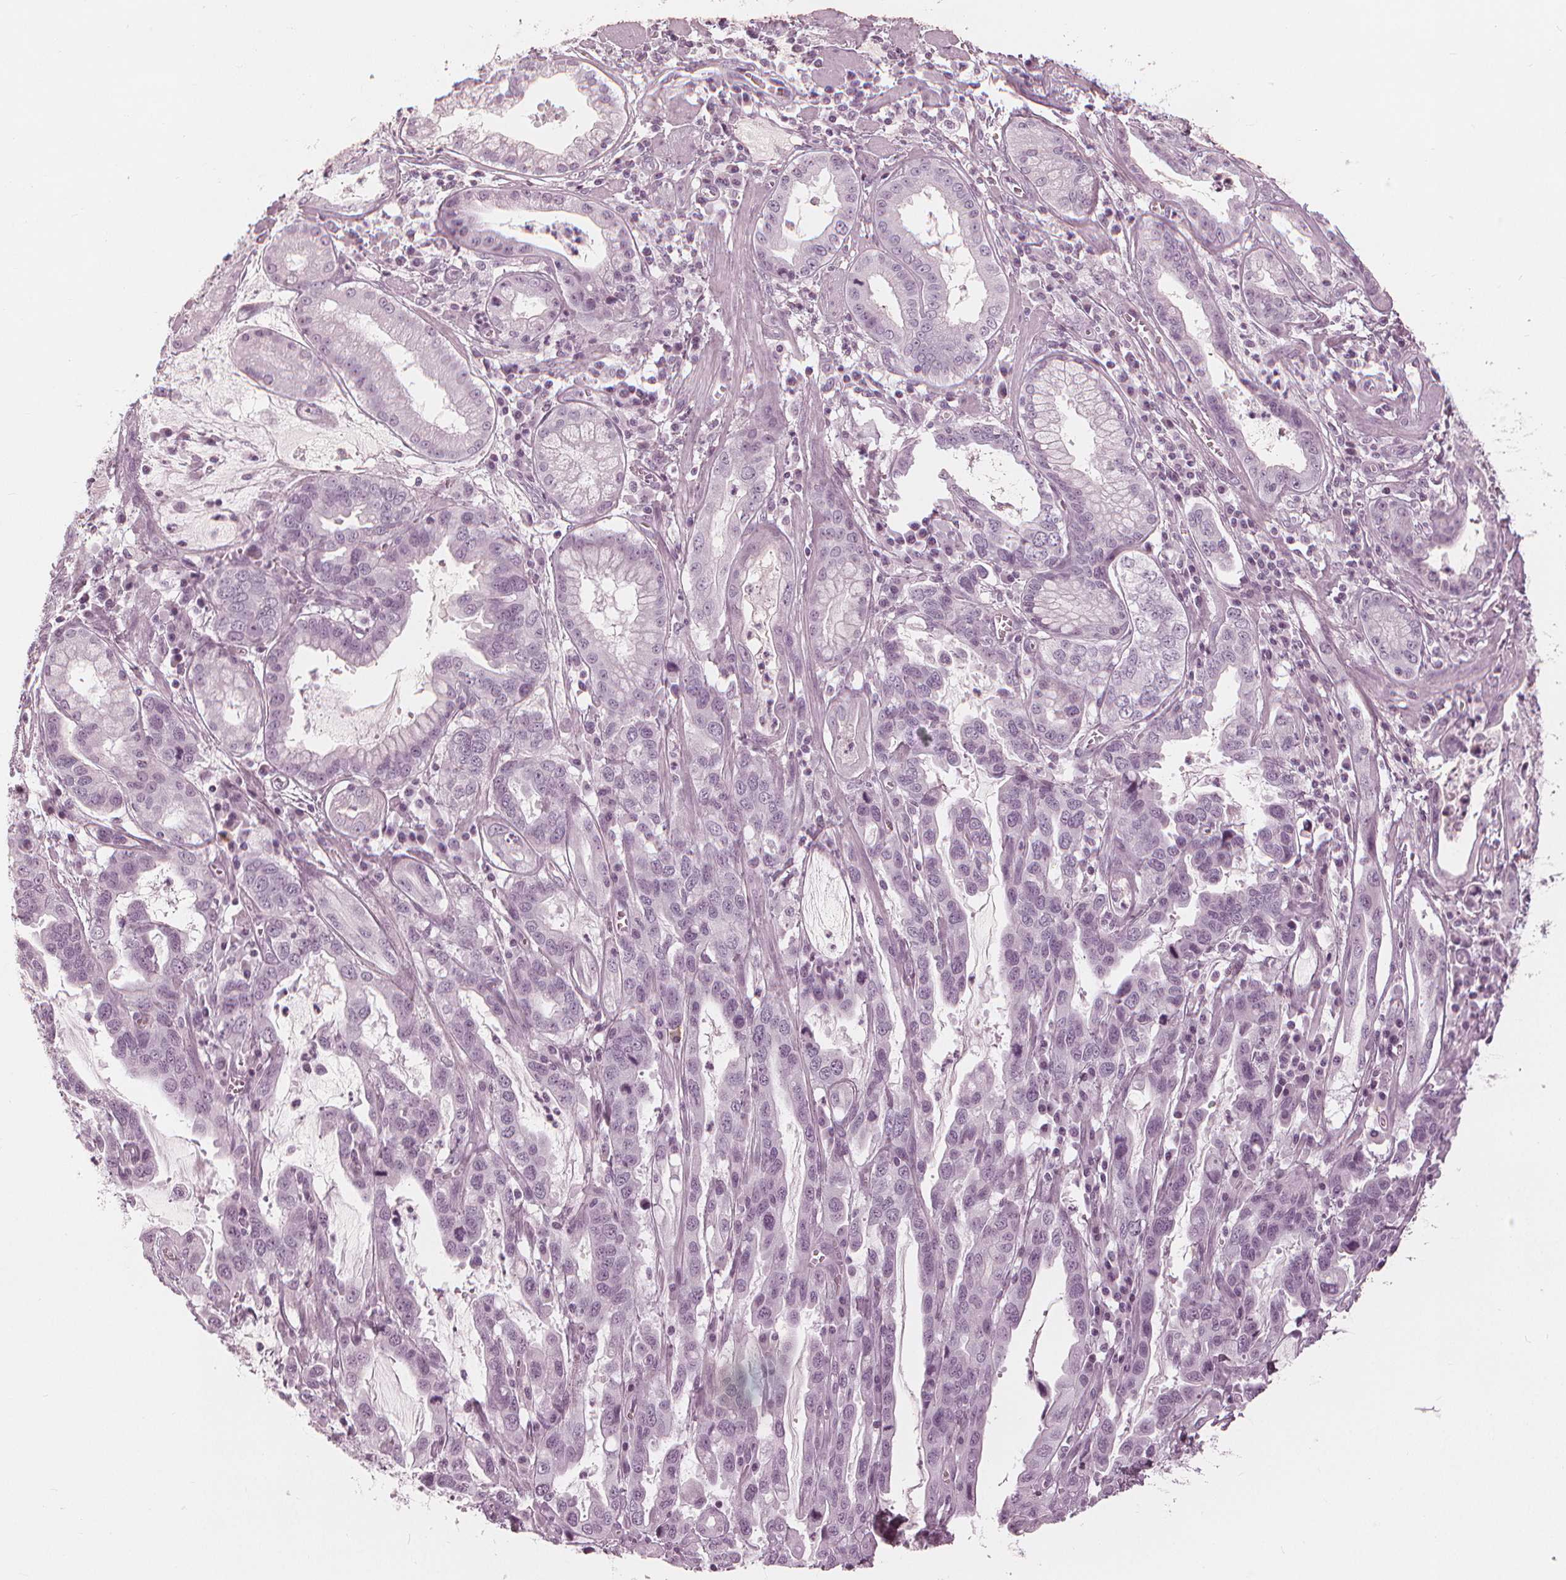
{"staining": {"intensity": "negative", "quantity": "none", "location": "none"}, "tissue": "stomach cancer", "cell_type": "Tumor cells", "image_type": "cancer", "snomed": [{"axis": "morphology", "description": "Adenocarcinoma, NOS"}, {"axis": "topography", "description": "Stomach, lower"}], "caption": "DAB immunohistochemical staining of stomach cancer (adenocarcinoma) shows no significant expression in tumor cells.", "gene": "PAEP", "patient": {"sex": "female", "age": 76}}